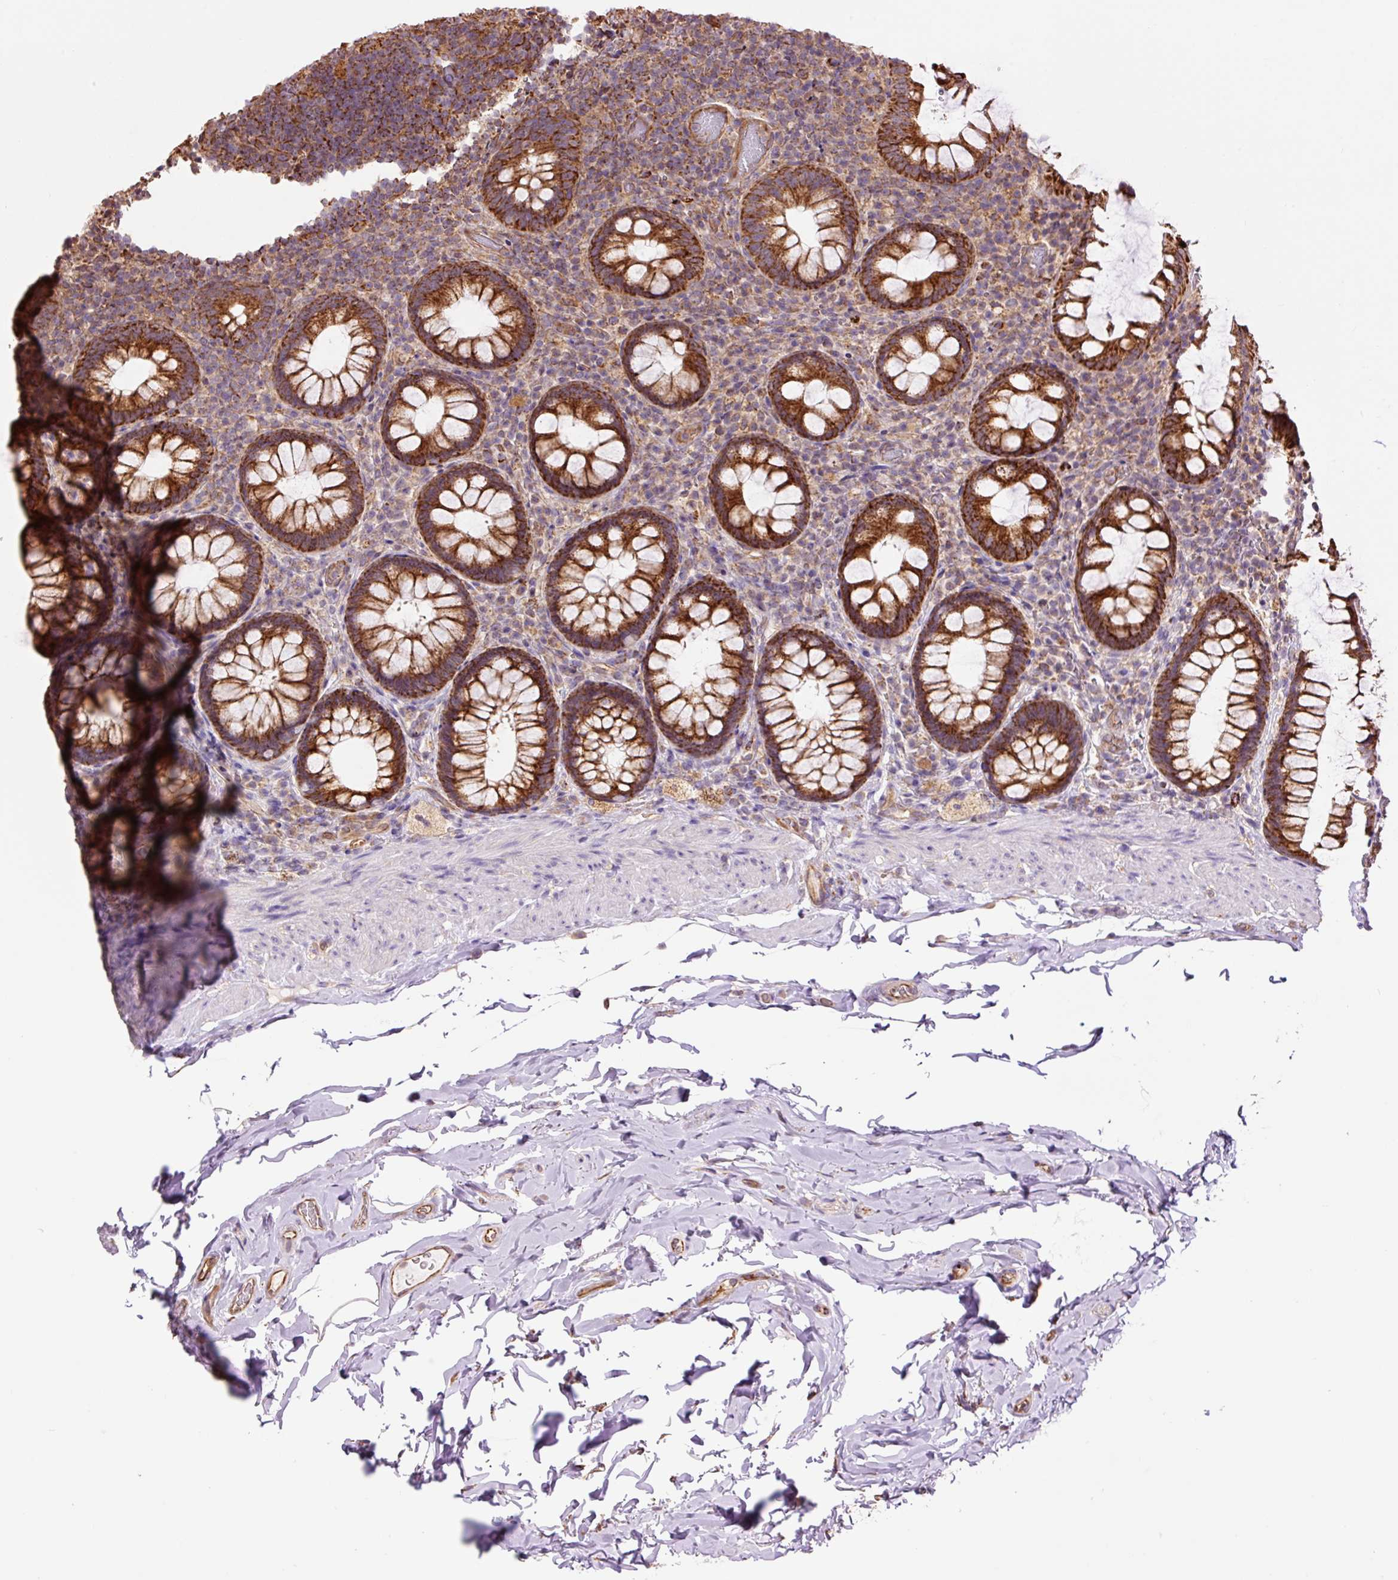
{"staining": {"intensity": "strong", "quantity": ">75%", "location": "cytoplasmic/membranous"}, "tissue": "rectum", "cell_type": "Glandular cells", "image_type": "normal", "snomed": [{"axis": "morphology", "description": "Normal tissue, NOS"}, {"axis": "topography", "description": "Rectum"}], "caption": "Immunohistochemical staining of benign human rectum shows high levels of strong cytoplasmic/membranous positivity in approximately >75% of glandular cells. The protein is shown in brown color, while the nuclei are stained blue.", "gene": "PCK2", "patient": {"sex": "female", "age": 69}}